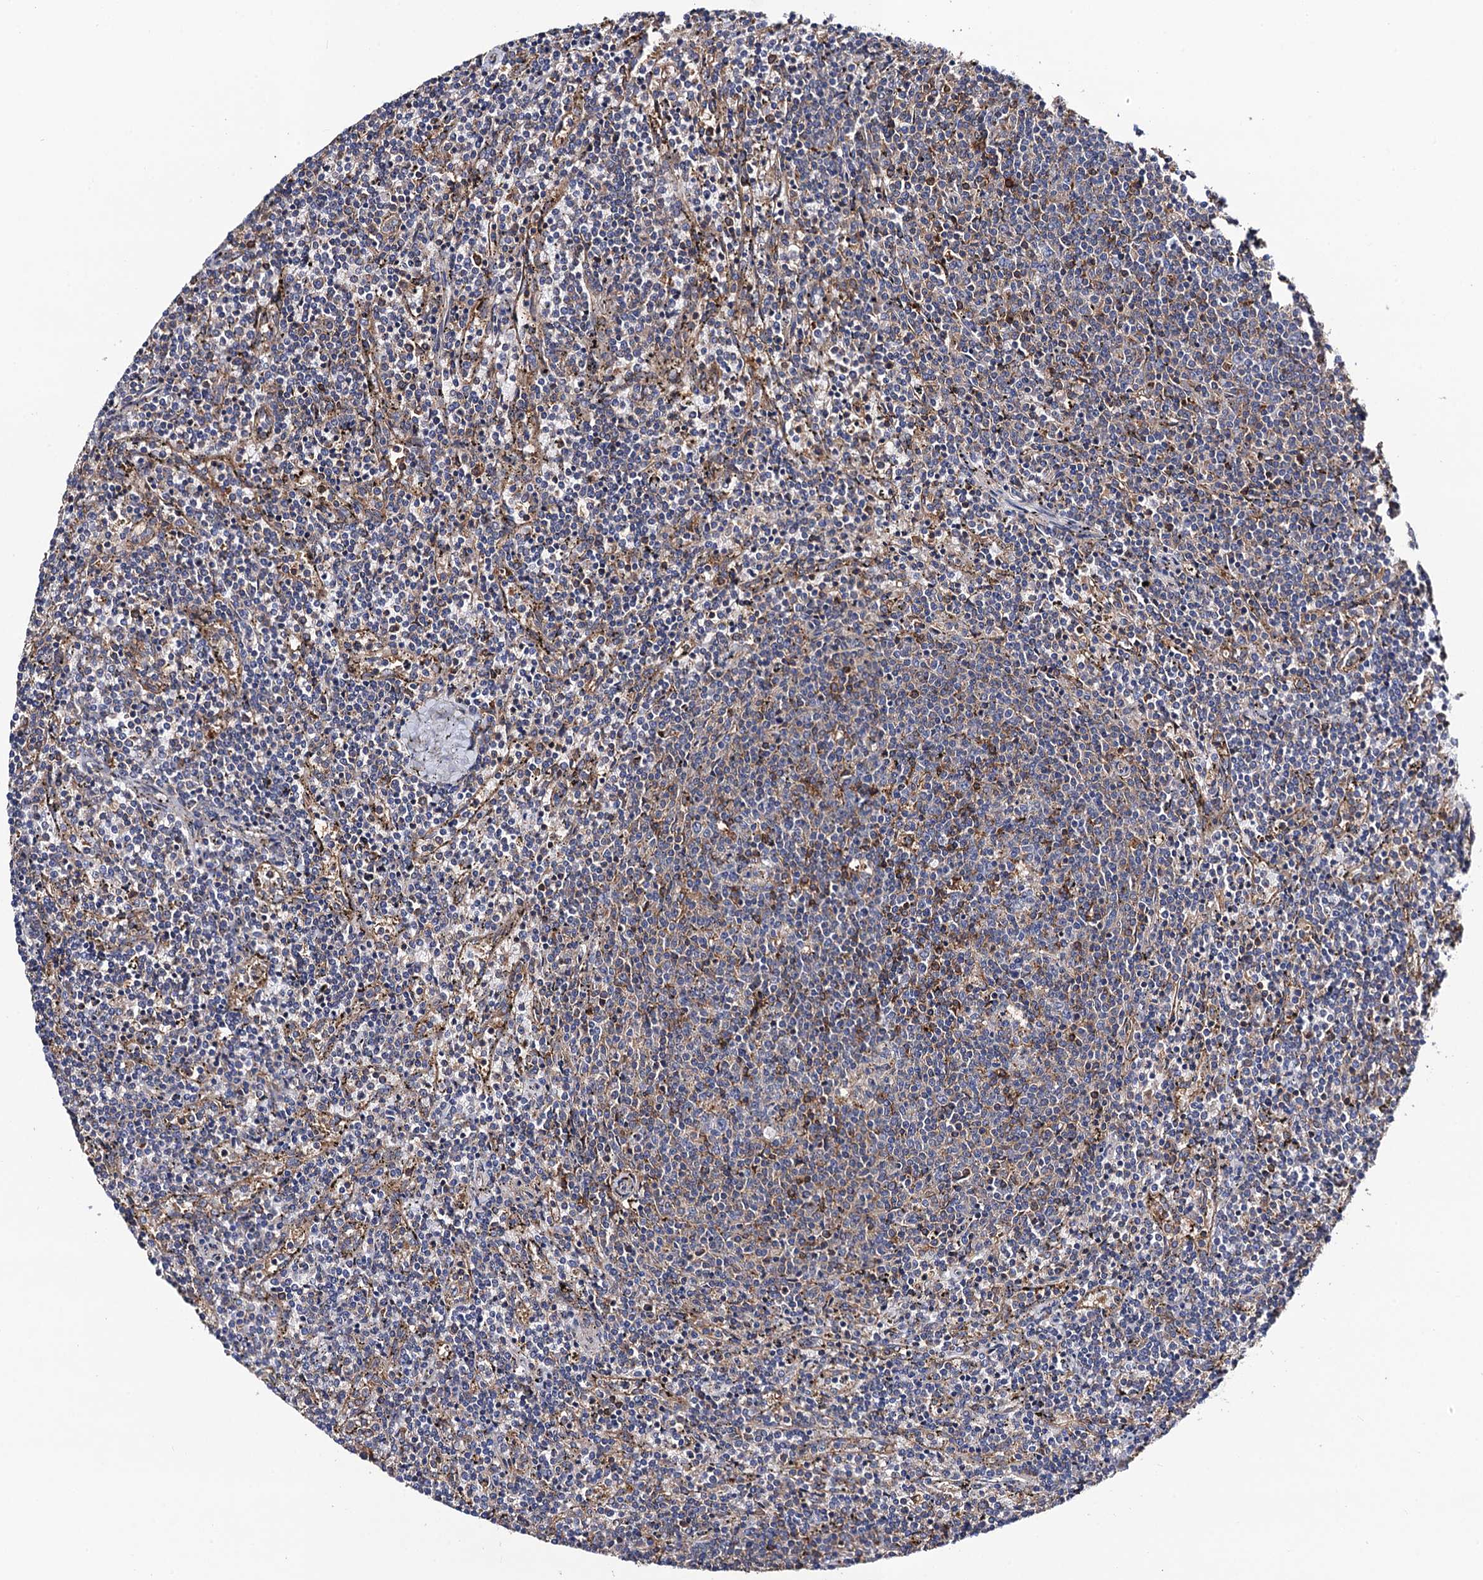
{"staining": {"intensity": "negative", "quantity": "none", "location": "none"}, "tissue": "lymphoma", "cell_type": "Tumor cells", "image_type": "cancer", "snomed": [{"axis": "morphology", "description": "Malignant lymphoma, non-Hodgkin's type, Low grade"}, {"axis": "topography", "description": "Spleen"}], "caption": "Tumor cells show no significant expression in malignant lymphoma, non-Hodgkin's type (low-grade).", "gene": "DYDC1", "patient": {"sex": "female", "age": 50}}